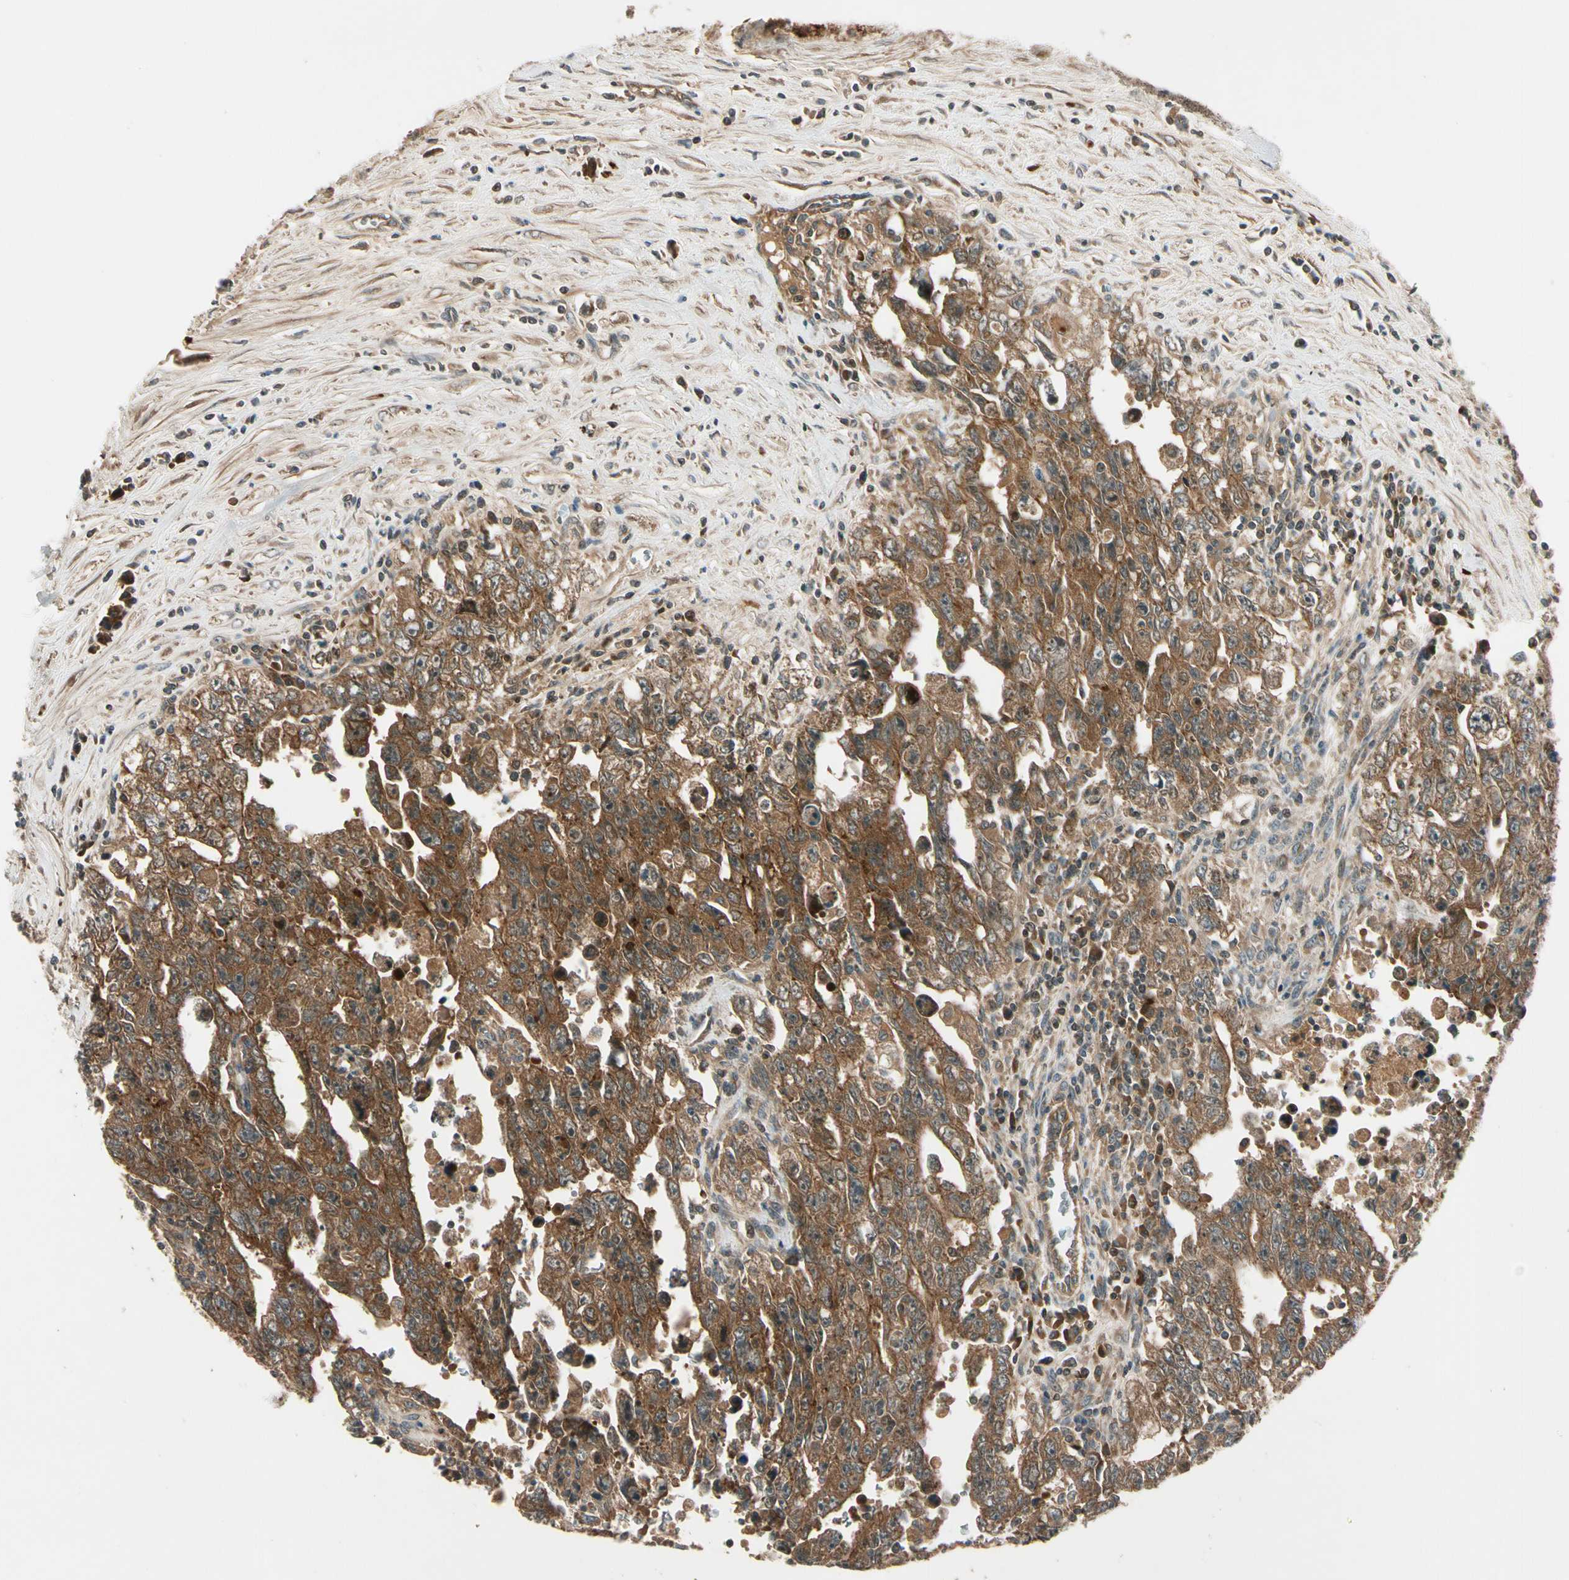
{"staining": {"intensity": "strong", "quantity": ">75%", "location": "cytoplasmic/membranous"}, "tissue": "testis cancer", "cell_type": "Tumor cells", "image_type": "cancer", "snomed": [{"axis": "morphology", "description": "Carcinoma, Embryonal, NOS"}, {"axis": "topography", "description": "Testis"}], "caption": "Immunohistochemical staining of testis cancer reveals strong cytoplasmic/membranous protein expression in approximately >75% of tumor cells.", "gene": "ACVR1C", "patient": {"sex": "male", "age": 28}}